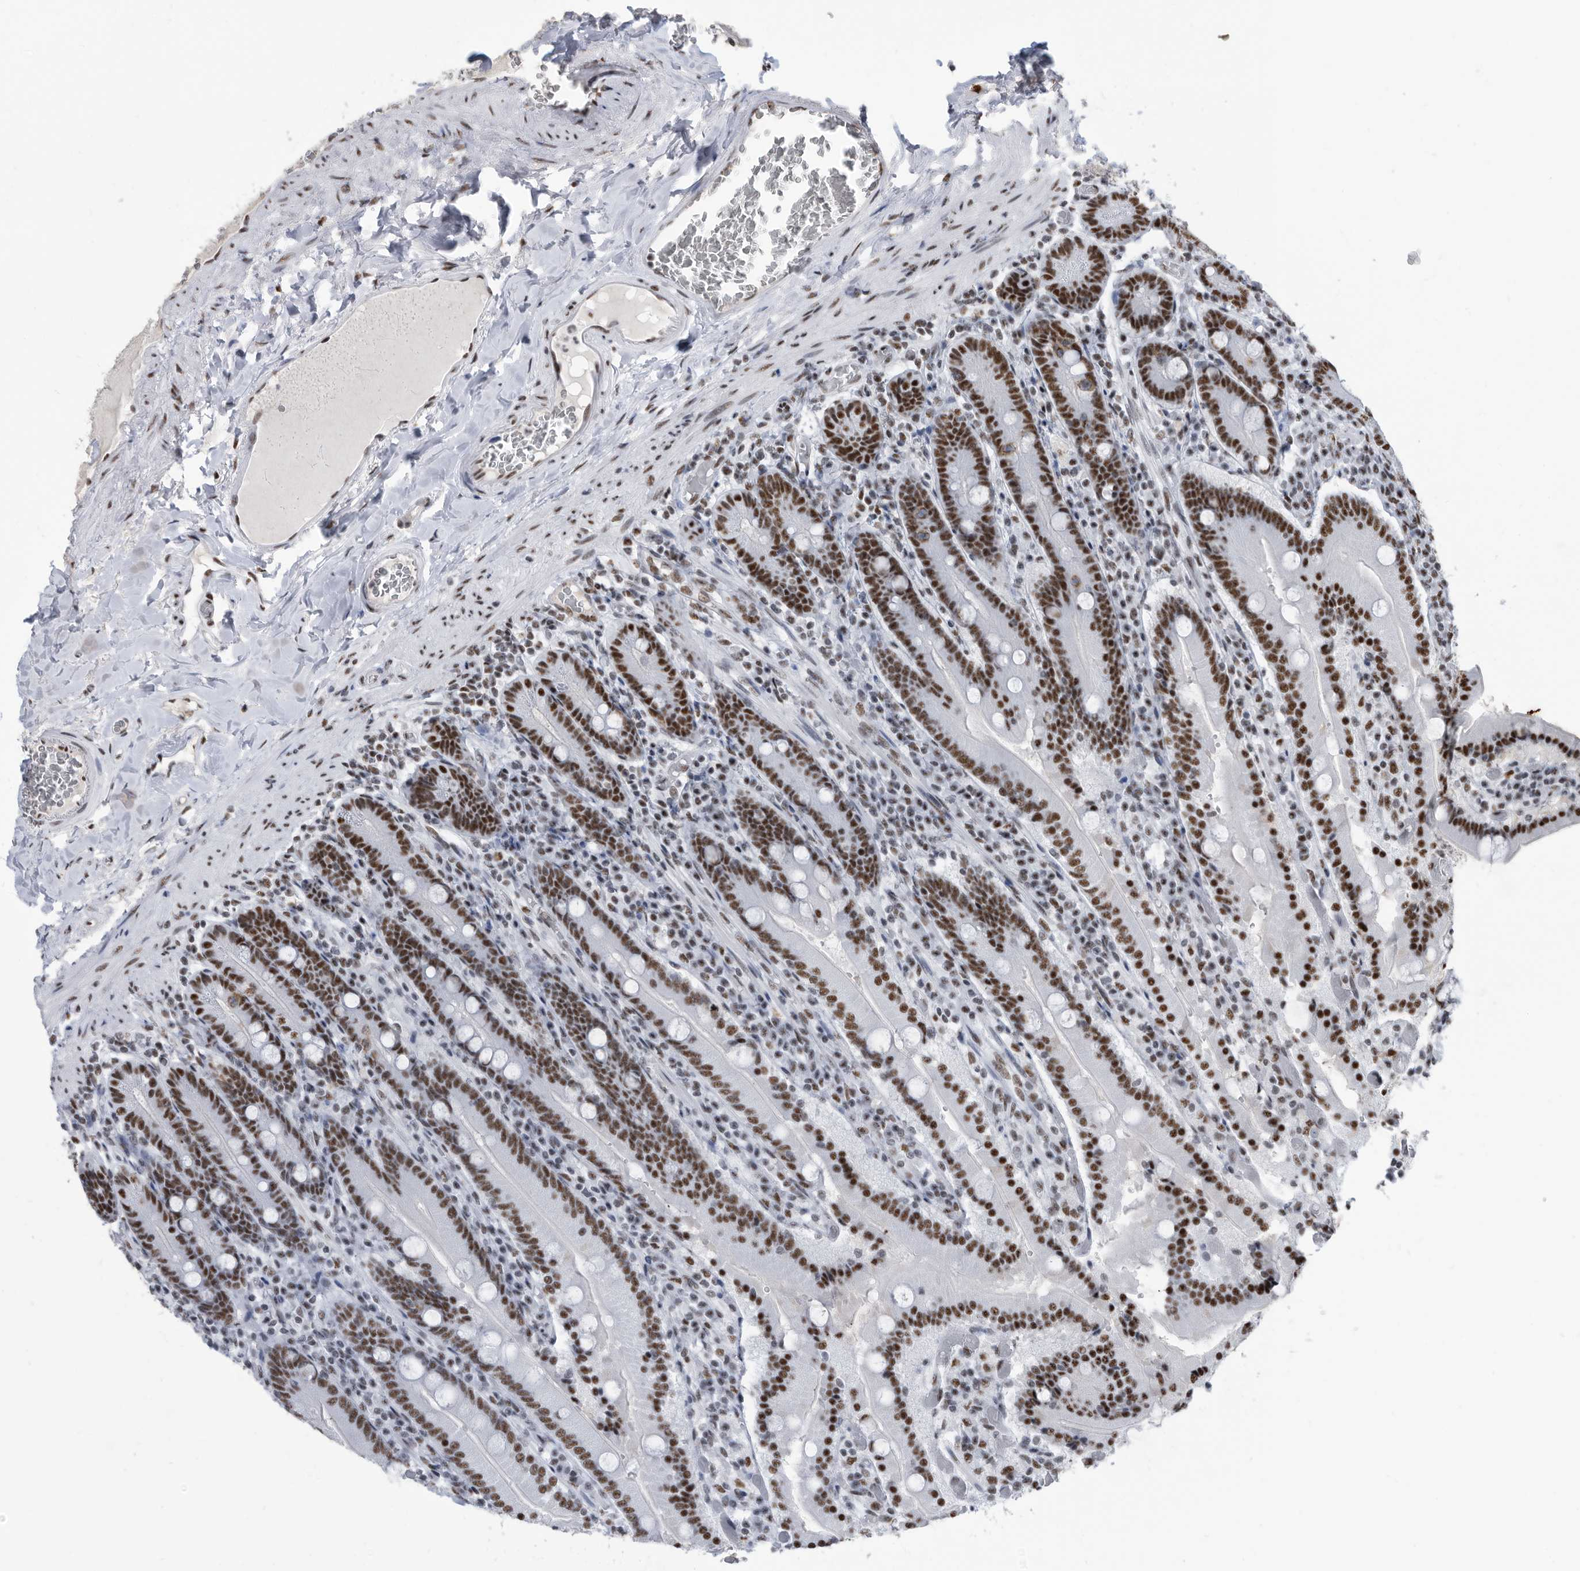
{"staining": {"intensity": "strong", "quantity": ">75%", "location": "nuclear"}, "tissue": "duodenum", "cell_type": "Glandular cells", "image_type": "normal", "snomed": [{"axis": "morphology", "description": "Normal tissue, NOS"}, {"axis": "topography", "description": "Duodenum"}], "caption": "Immunohistochemistry staining of unremarkable duodenum, which shows high levels of strong nuclear positivity in about >75% of glandular cells indicating strong nuclear protein expression. The staining was performed using DAB (brown) for protein detection and nuclei were counterstained in hematoxylin (blue).", "gene": "SF3A1", "patient": {"sex": "female", "age": 62}}